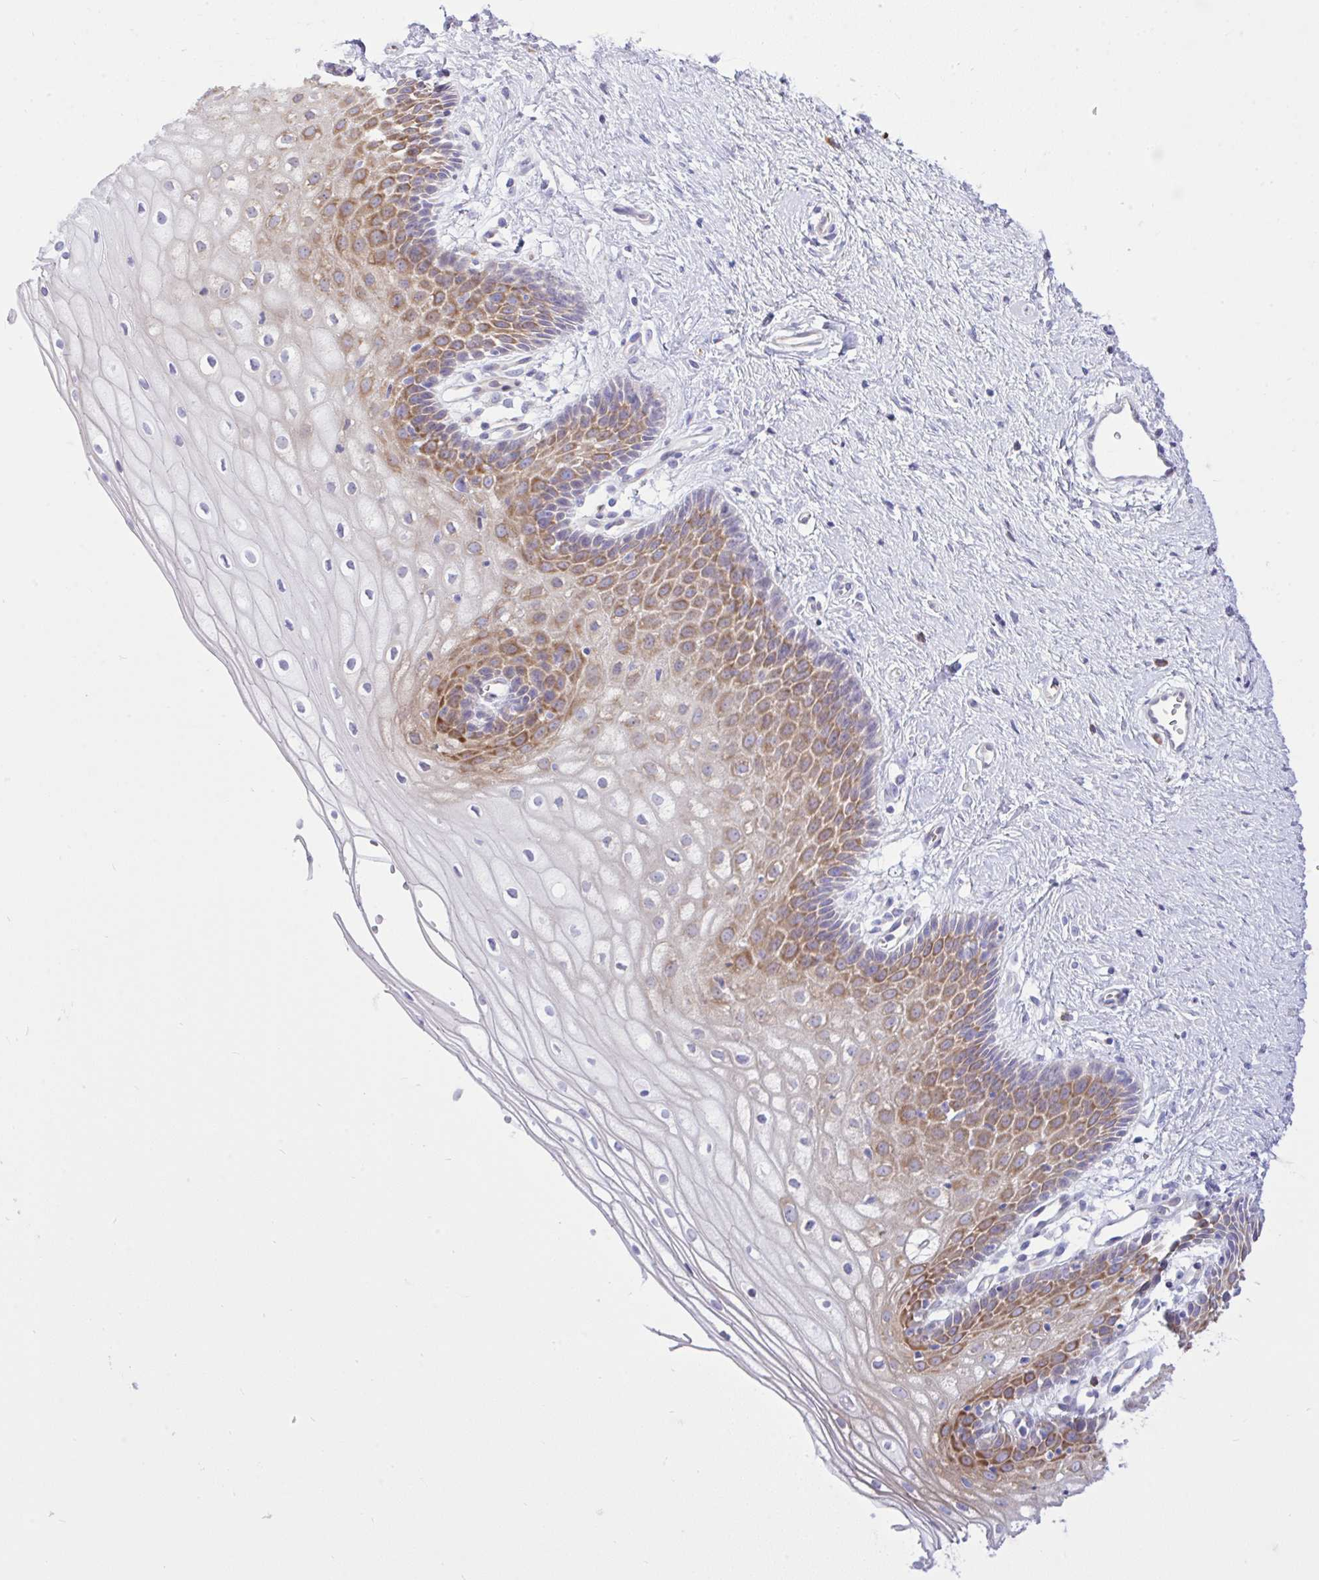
{"staining": {"intensity": "negative", "quantity": "none", "location": "none"}, "tissue": "cervix", "cell_type": "Glandular cells", "image_type": "normal", "snomed": [{"axis": "morphology", "description": "Normal tissue, NOS"}, {"axis": "topography", "description": "Cervix"}], "caption": "High power microscopy micrograph of an IHC micrograph of normal cervix, revealing no significant staining in glandular cells. The staining is performed using DAB brown chromogen with nuclei counter-stained in using hematoxylin.", "gene": "EEF1A1", "patient": {"sex": "female", "age": 36}}